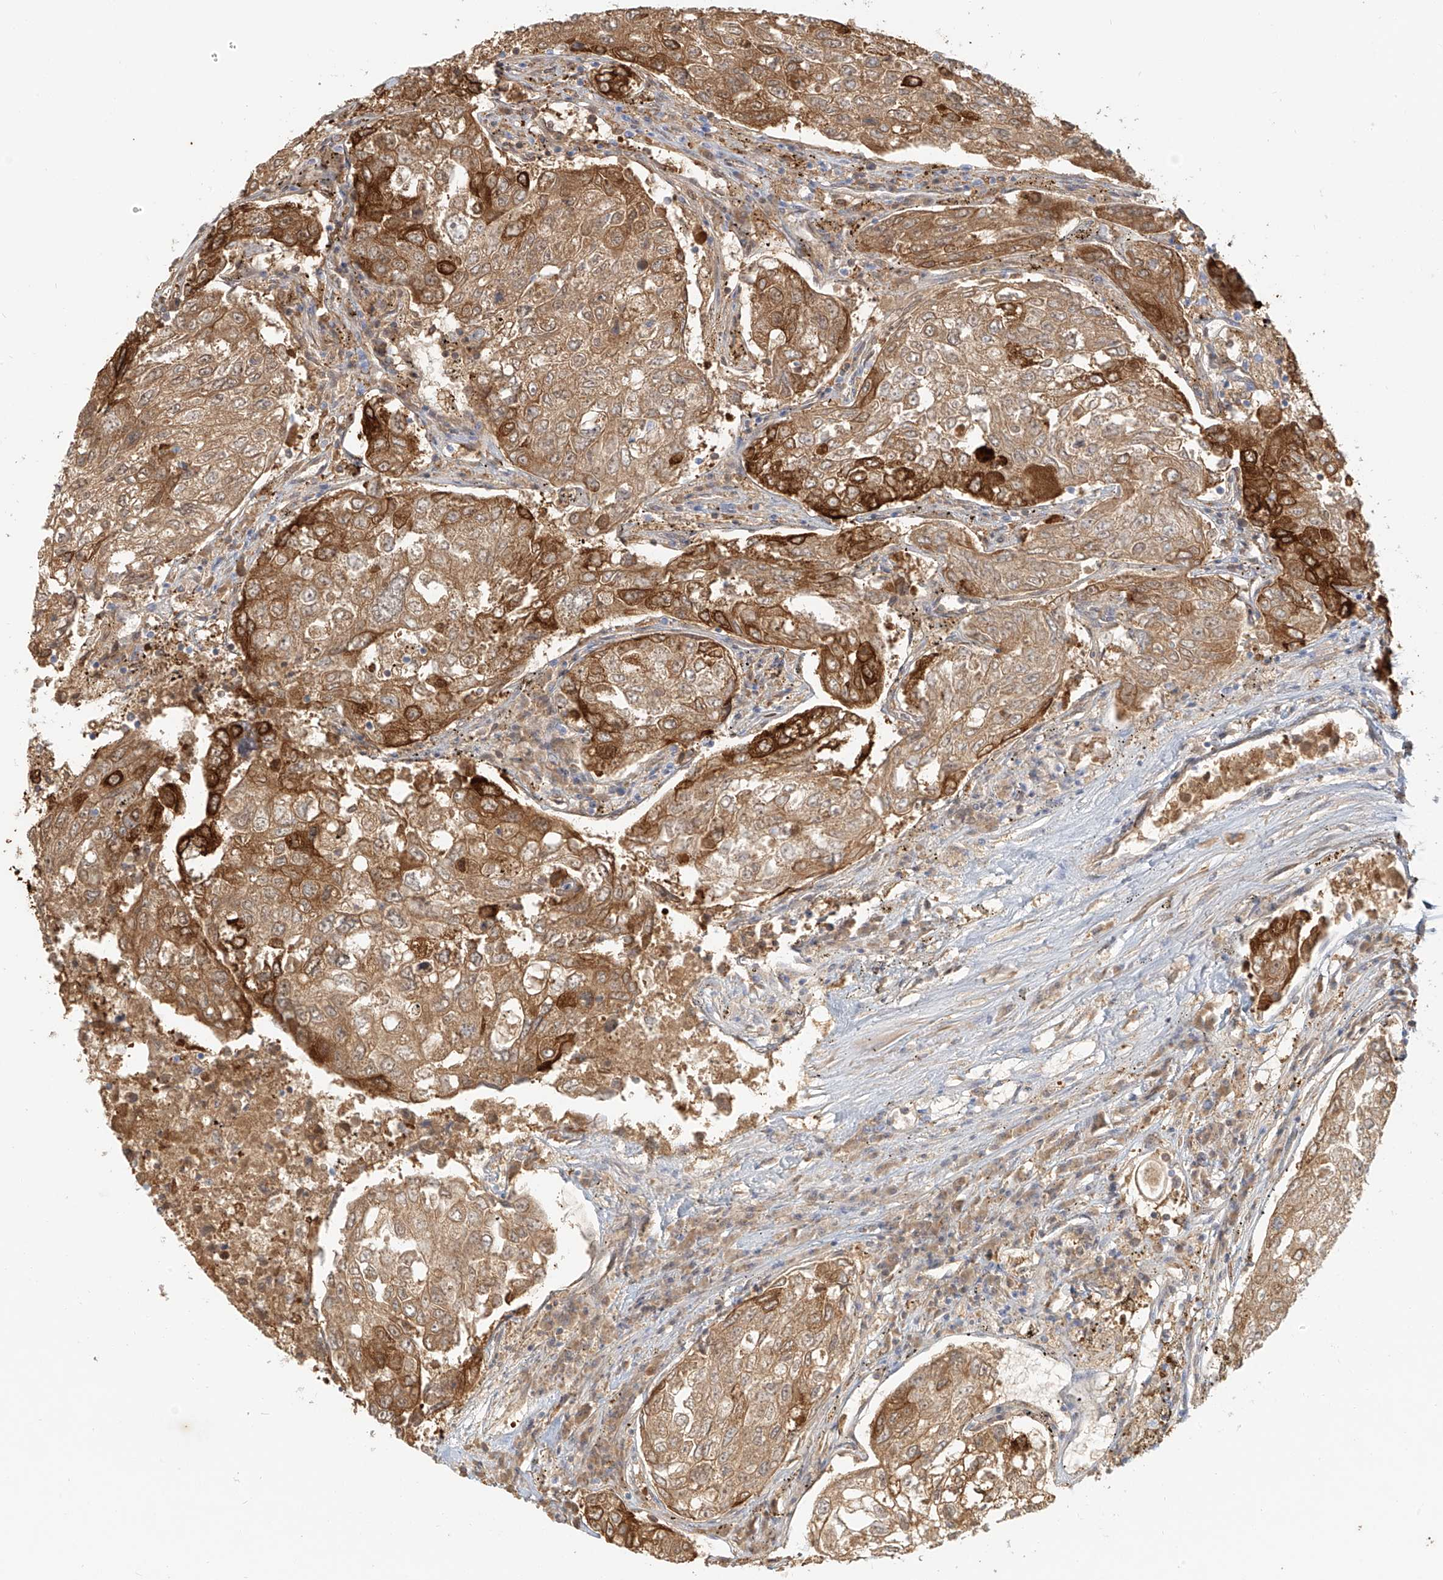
{"staining": {"intensity": "strong", "quantity": ">75%", "location": "cytoplasmic/membranous"}, "tissue": "urothelial cancer", "cell_type": "Tumor cells", "image_type": "cancer", "snomed": [{"axis": "morphology", "description": "Urothelial carcinoma, High grade"}, {"axis": "topography", "description": "Lymph node"}, {"axis": "topography", "description": "Urinary bladder"}], "caption": "Urothelial cancer was stained to show a protein in brown. There is high levels of strong cytoplasmic/membranous positivity in approximately >75% of tumor cells.", "gene": "UPK1B", "patient": {"sex": "male", "age": 51}}